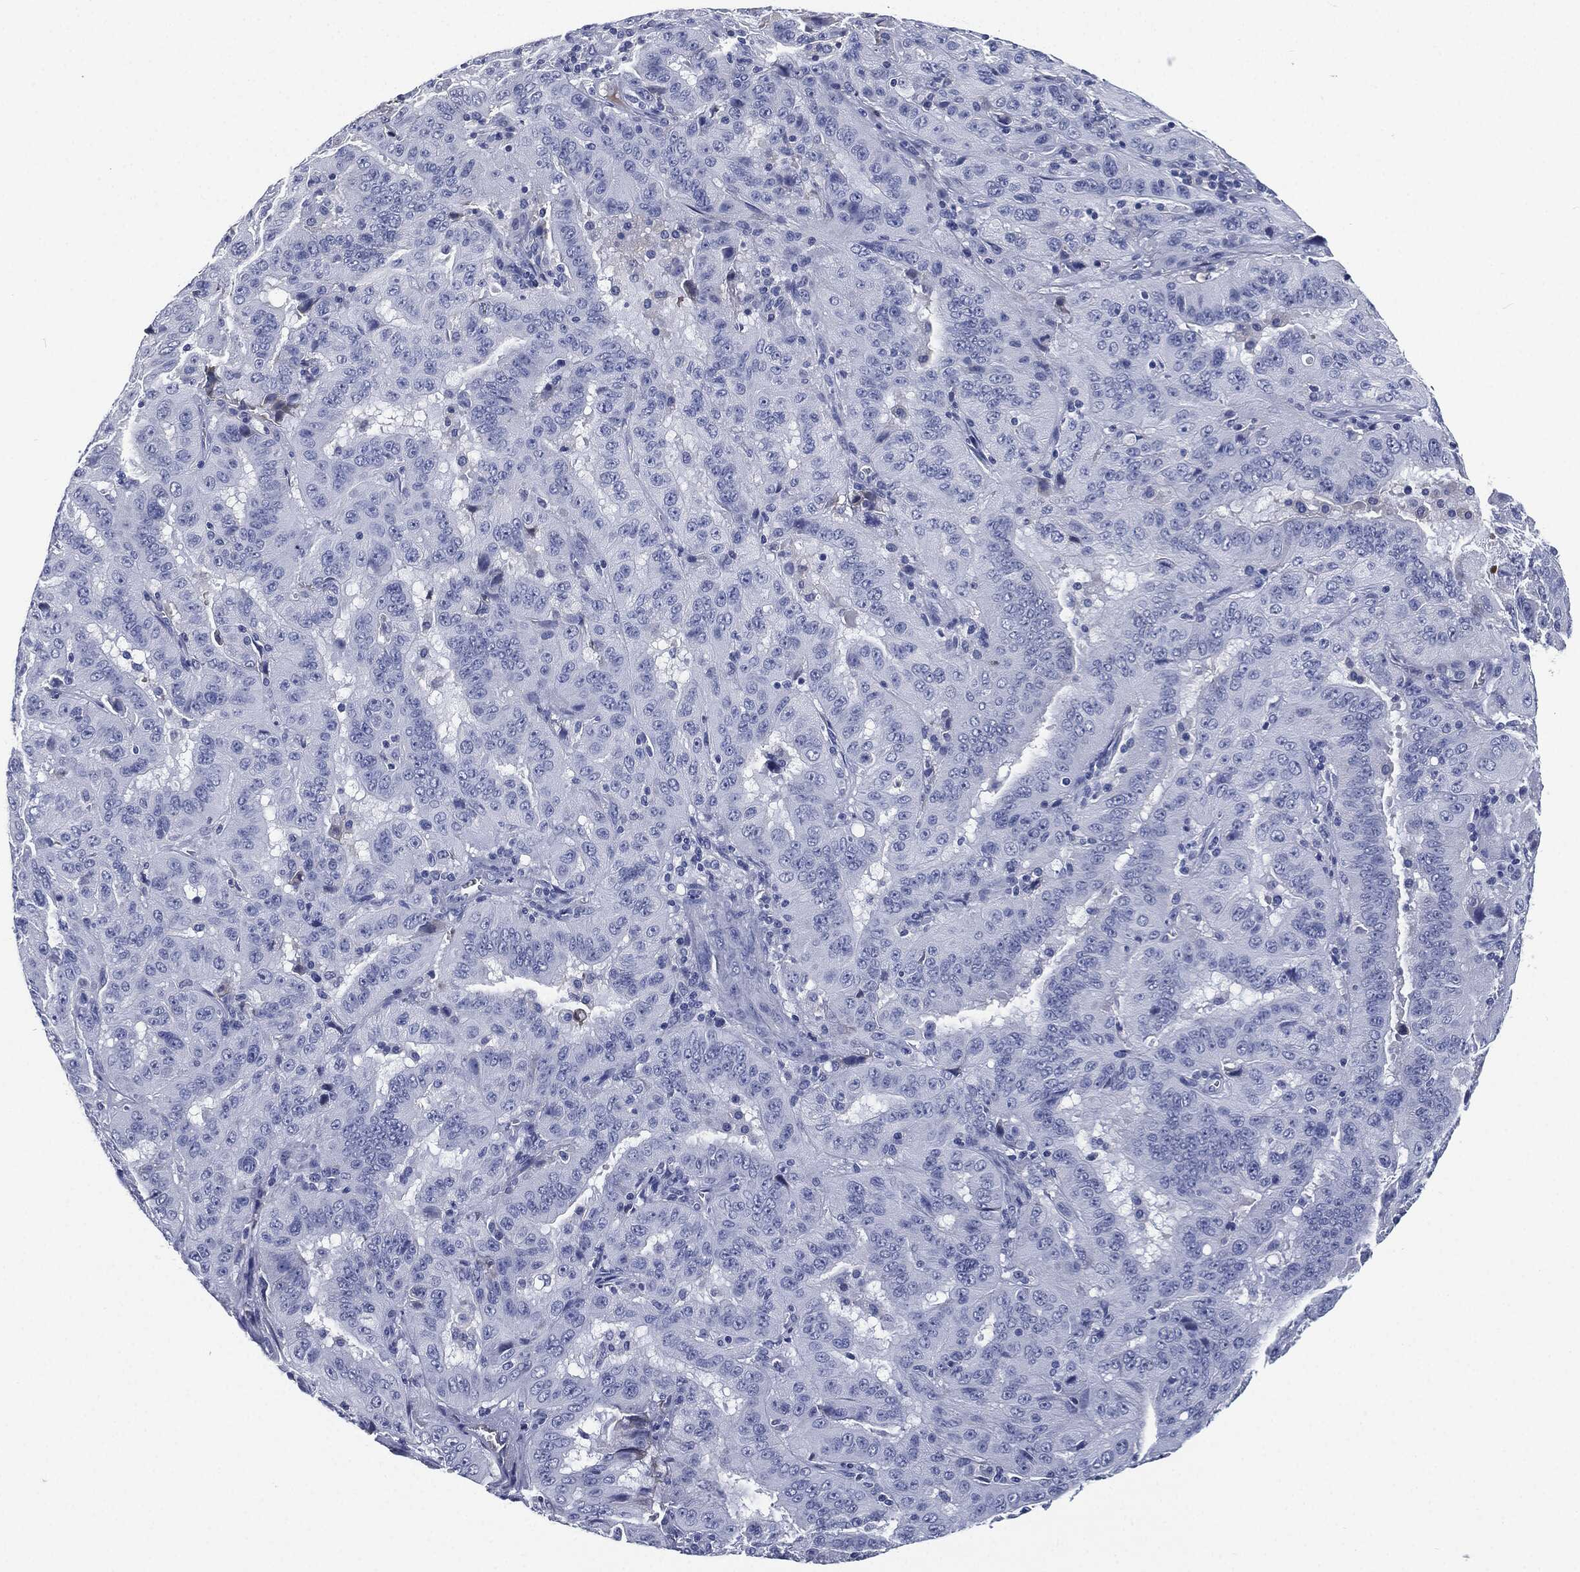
{"staining": {"intensity": "negative", "quantity": "none", "location": "none"}, "tissue": "pancreatic cancer", "cell_type": "Tumor cells", "image_type": "cancer", "snomed": [{"axis": "morphology", "description": "Adenocarcinoma, NOS"}, {"axis": "topography", "description": "Pancreas"}], "caption": "Immunohistochemistry (IHC) photomicrograph of human pancreatic cancer stained for a protein (brown), which exhibits no expression in tumor cells.", "gene": "SIGLEC7", "patient": {"sex": "male", "age": 63}}